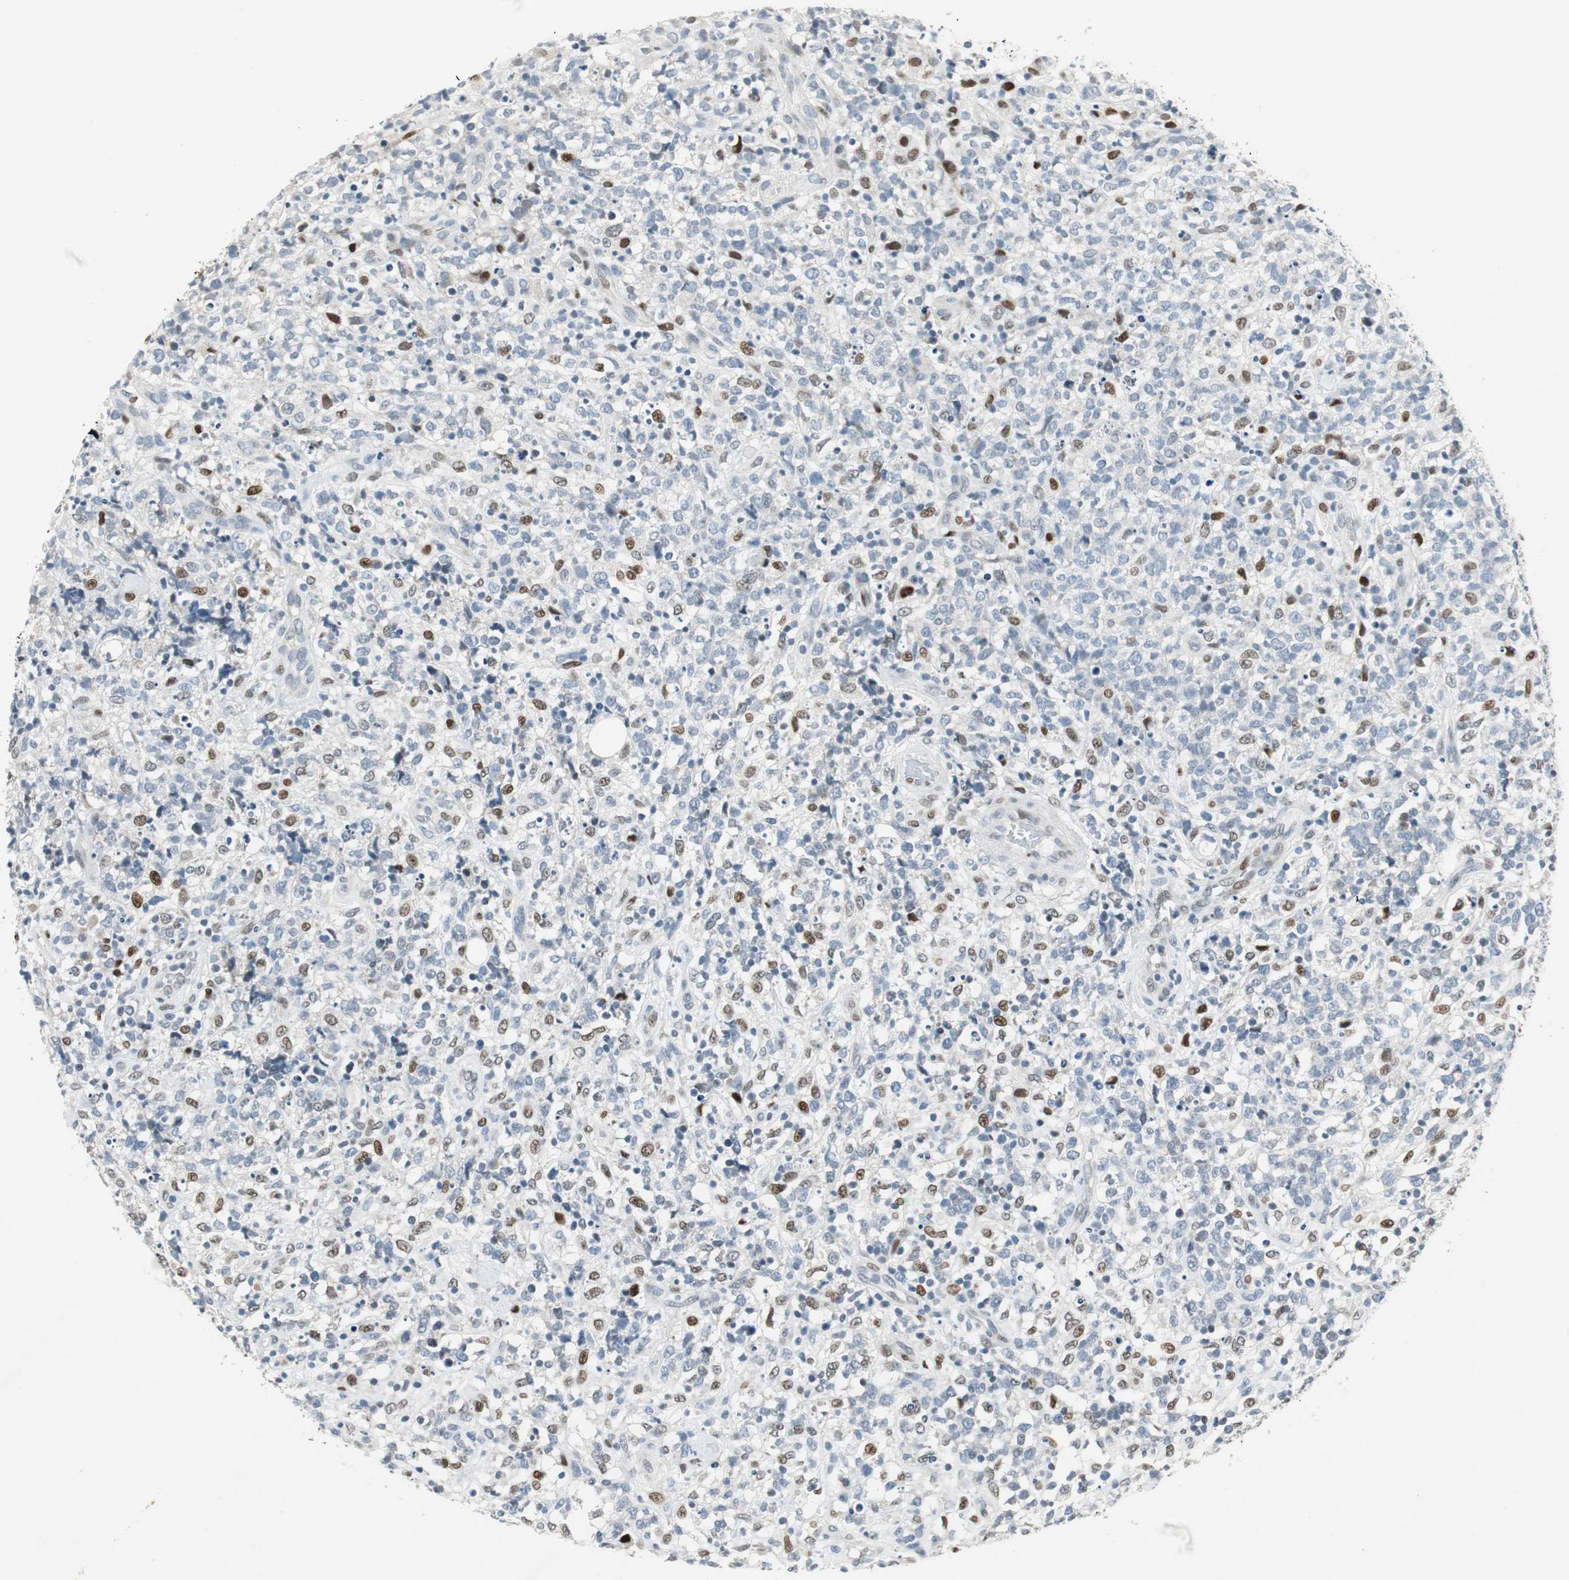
{"staining": {"intensity": "moderate", "quantity": "<25%", "location": "nuclear"}, "tissue": "lymphoma", "cell_type": "Tumor cells", "image_type": "cancer", "snomed": [{"axis": "morphology", "description": "Malignant lymphoma, non-Hodgkin's type, High grade"}, {"axis": "topography", "description": "Lymph node"}], "caption": "Lymphoma tissue reveals moderate nuclear staining in approximately <25% of tumor cells, visualized by immunohistochemistry. Immunohistochemistry (ihc) stains the protein in brown and the nuclei are stained blue.", "gene": "AJUBA", "patient": {"sex": "female", "age": 73}}